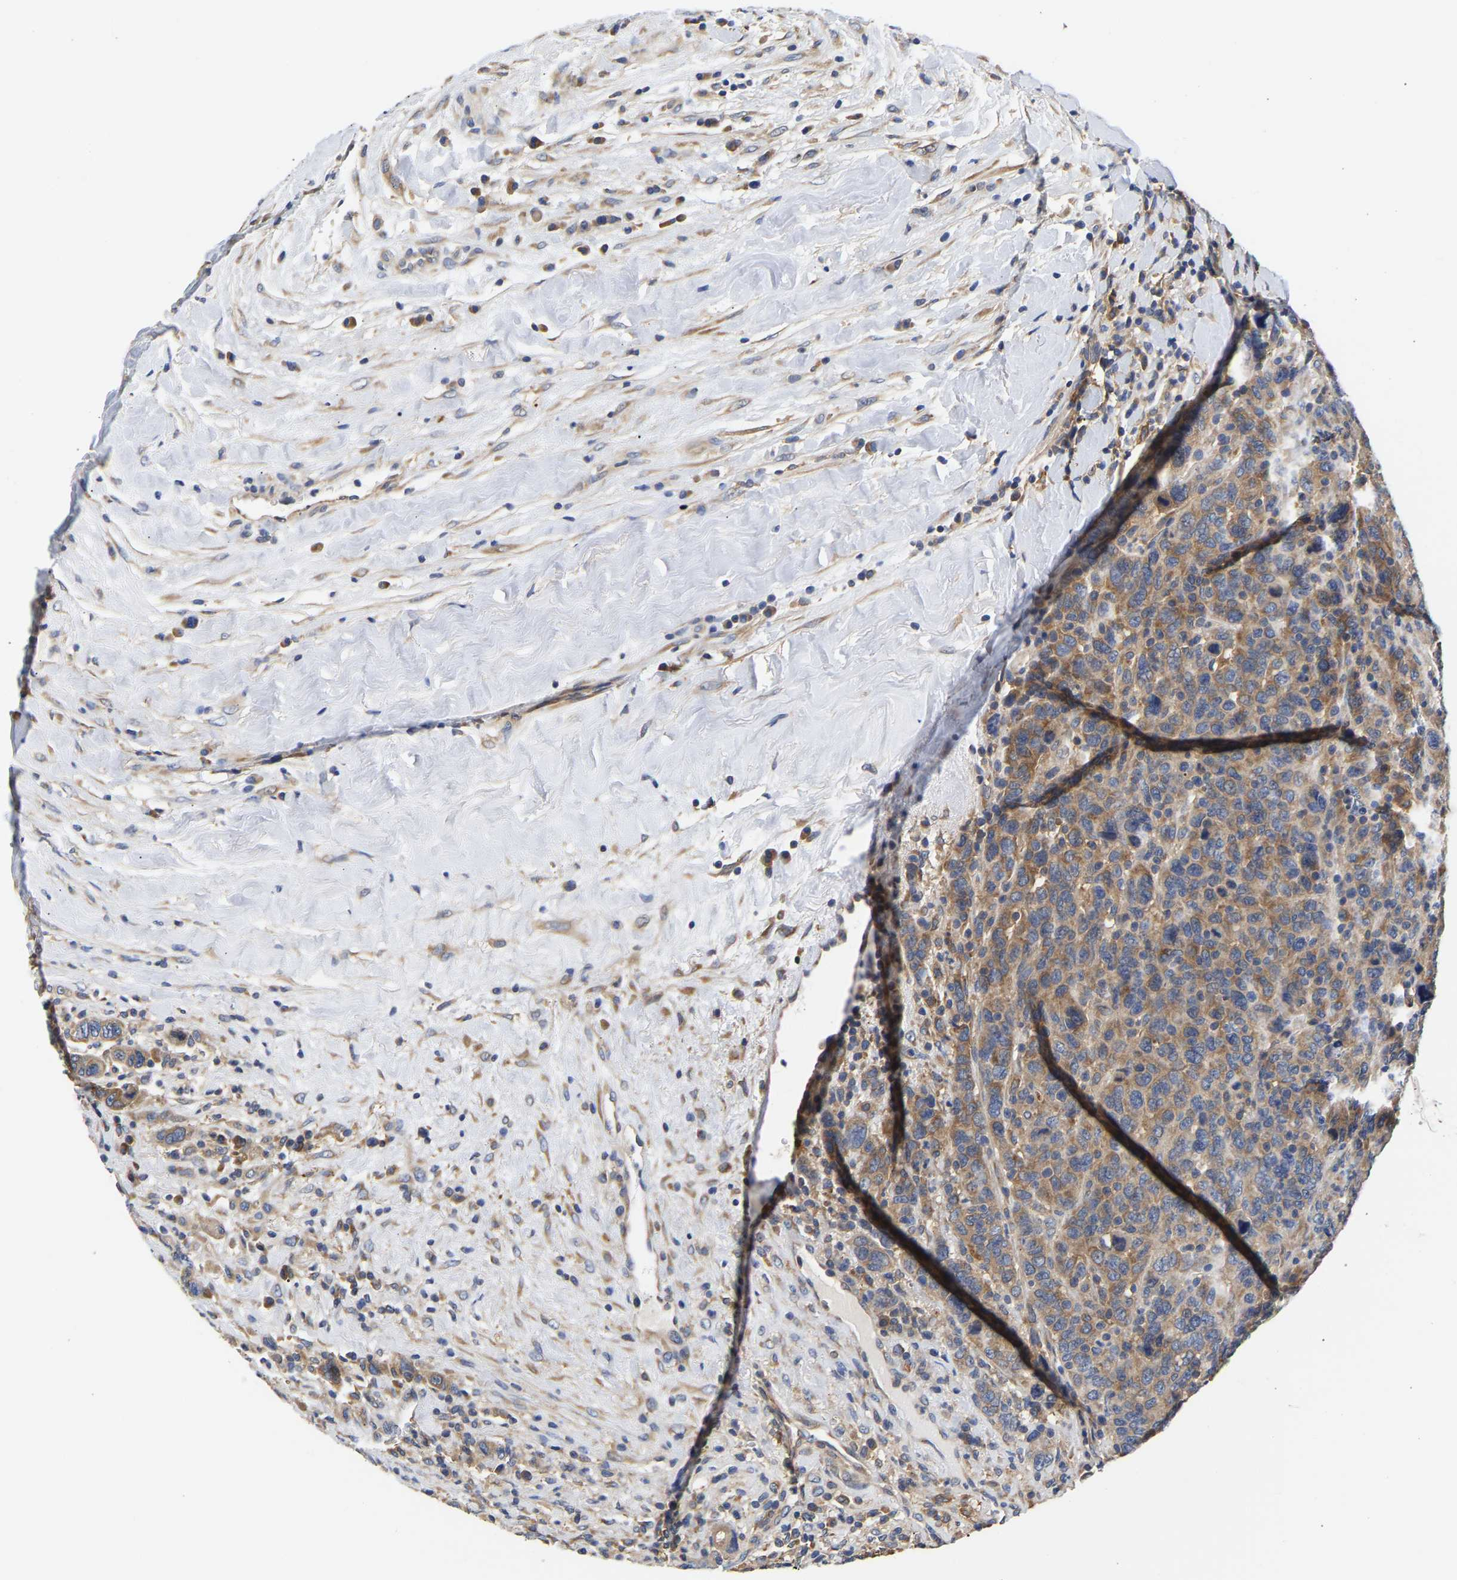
{"staining": {"intensity": "moderate", "quantity": ">75%", "location": "cytoplasmic/membranous"}, "tissue": "breast cancer", "cell_type": "Tumor cells", "image_type": "cancer", "snomed": [{"axis": "morphology", "description": "Duct carcinoma"}, {"axis": "topography", "description": "Breast"}], "caption": "Breast cancer stained for a protein (brown) exhibits moderate cytoplasmic/membranous positive expression in approximately >75% of tumor cells.", "gene": "CCDC6", "patient": {"sex": "female", "age": 37}}